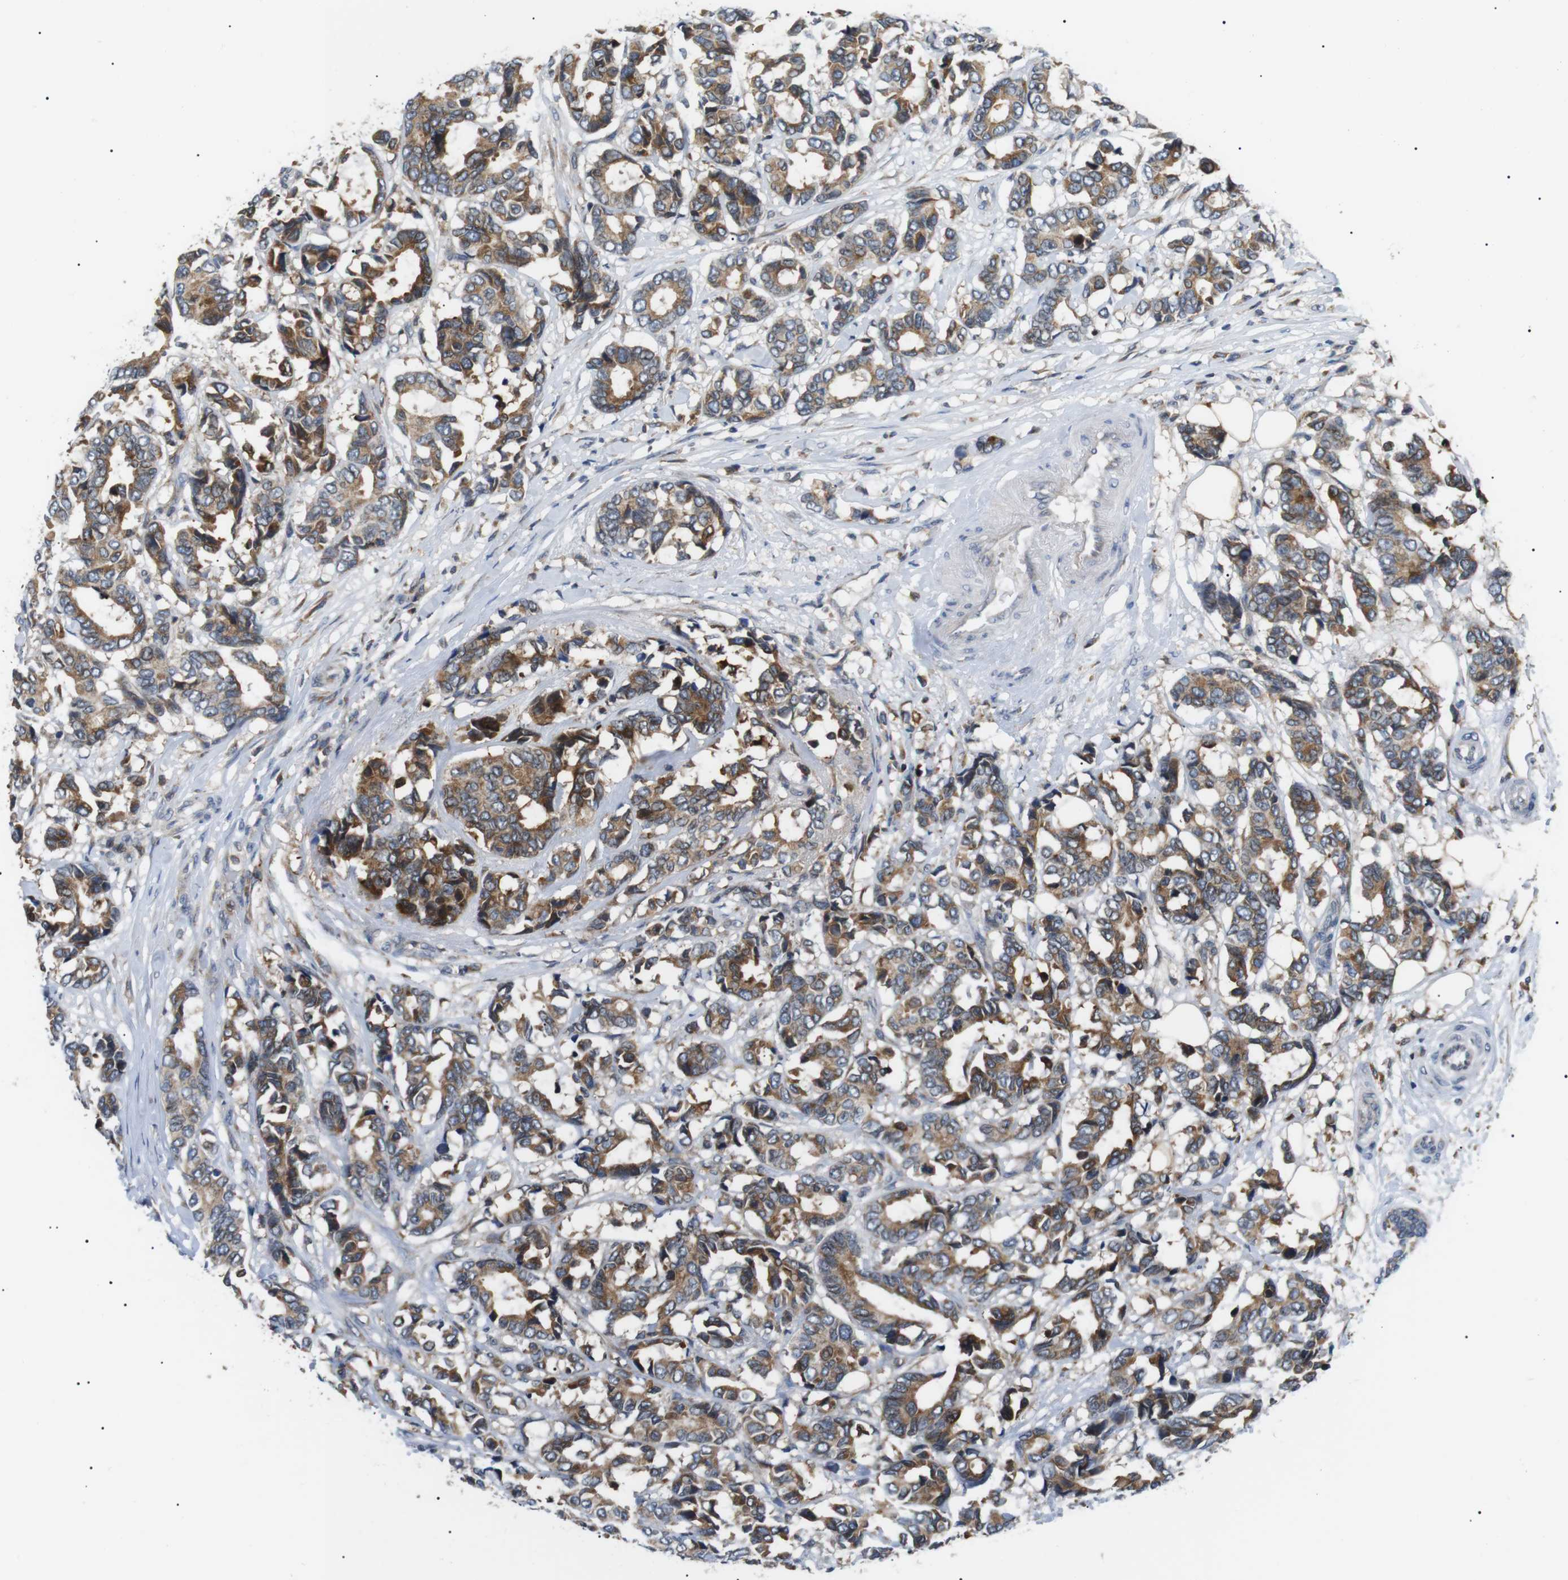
{"staining": {"intensity": "moderate", "quantity": ">75%", "location": "cytoplasmic/membranous"}, "tissue": "breast cancer", "cell_type": "Tumor cells", "image_type": "cancer", "snomed": [{"axis": "morphology", "description": "Duct carcinoma"}, {"axis": "topography", "description": "Breast"}], "caption": "Immunohistochemical staining of breast cancer shows moderate cytoplasmic/membranous protein staining in approximately >75% of tumor cells.", "gene": "RAB9A", "patient": {"sex": "female", "age": 87}}